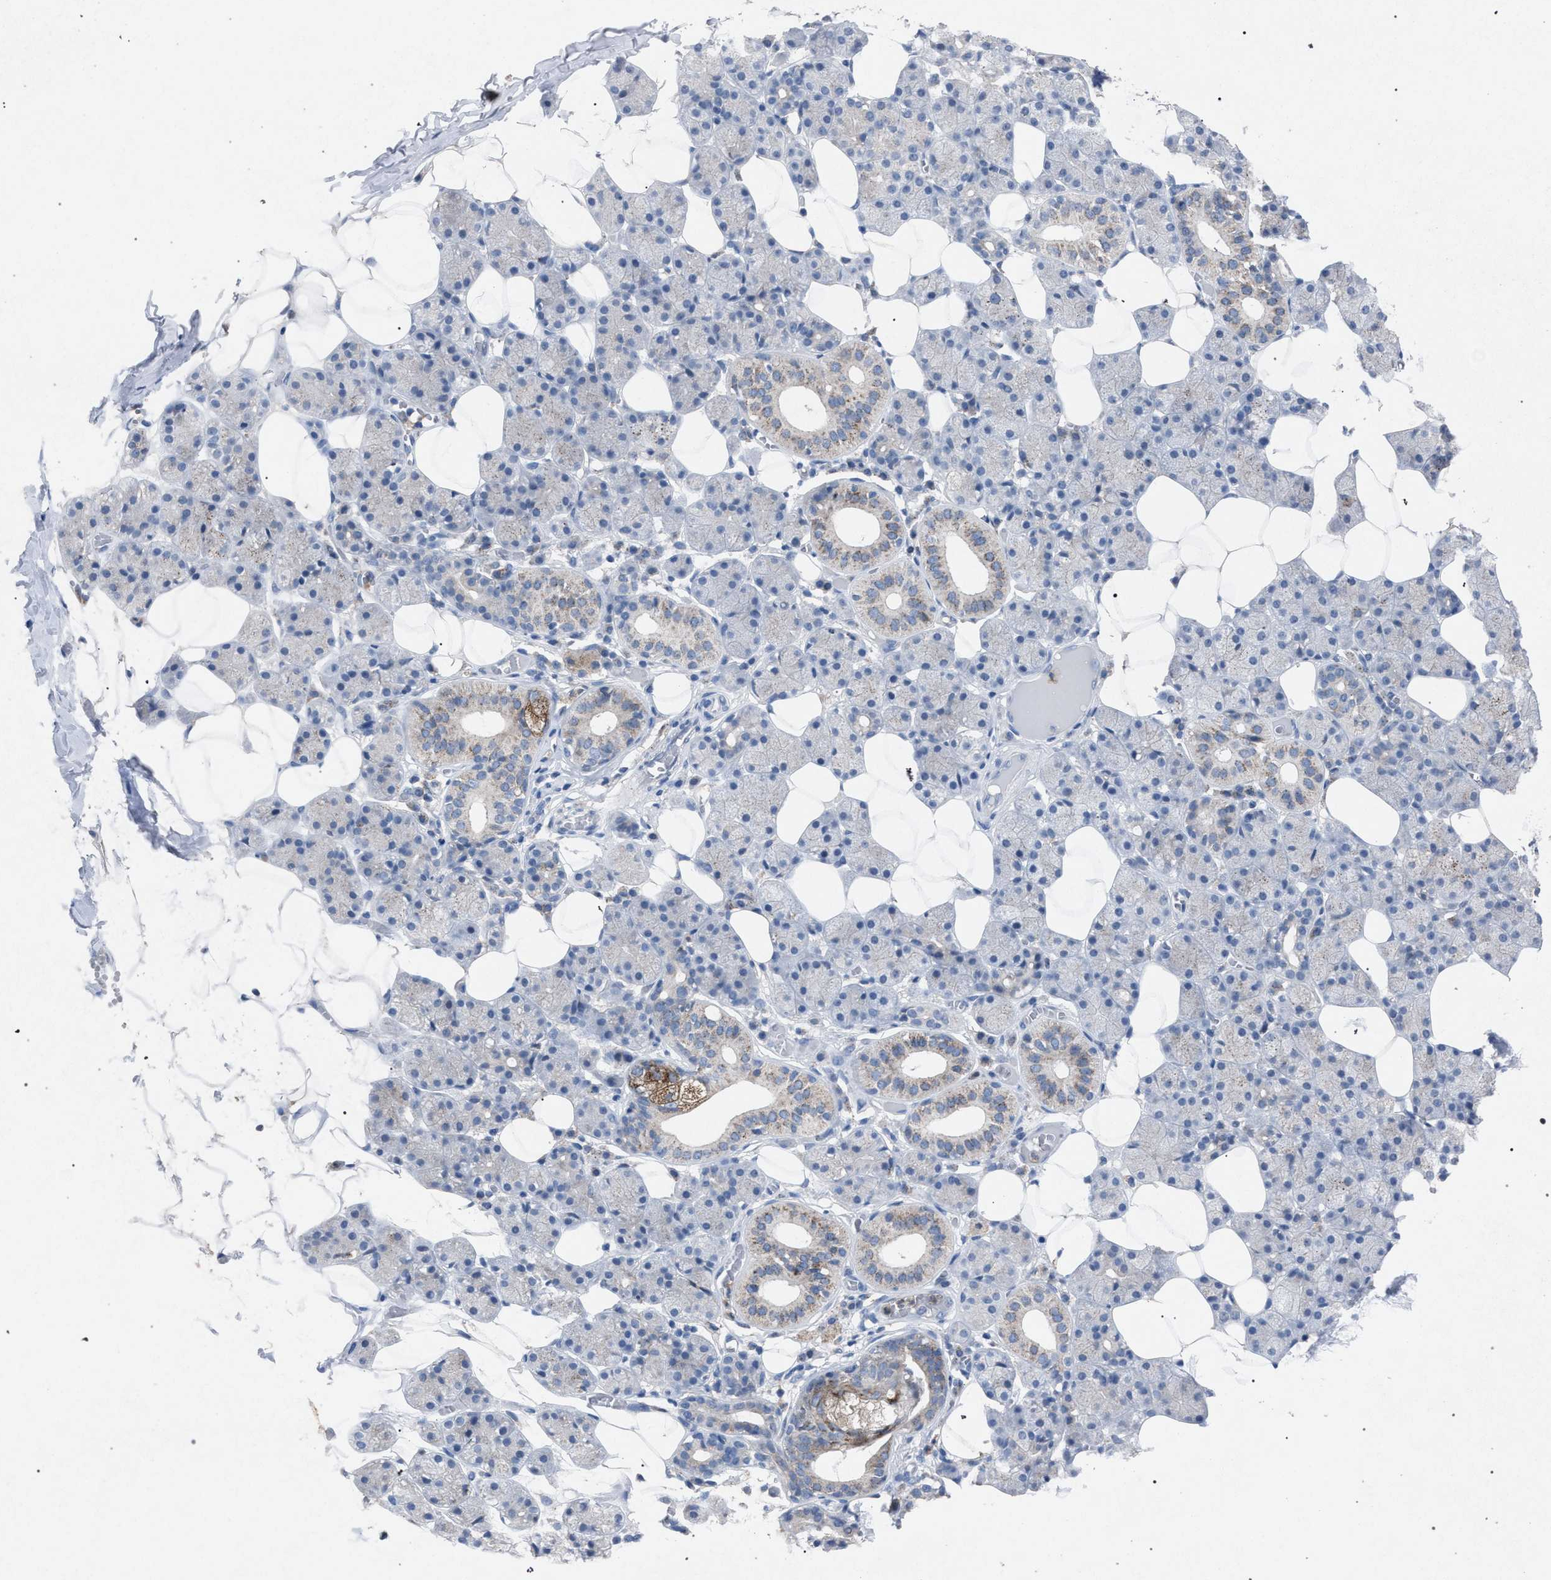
{"staining": {"intensity": "weak", "quantity": "<25%", "location": "cytoplasmic/membranous"}, "tissue": "salivary gland", "cell_type": "Glandular cells", "image_type": "normal", "snomed": [{"axis": "morphology", "description": "Normal tissue, NOS"}, {"axis": "topography", "description": "Salivary gland"}], "caption": "Glandular cells show no significant protein expression in benign salivary gland. (DAB IHC visualized using brightfield microscopy, high magnification).", "gene": "HSD17B4", "patient": {"sex": "female", "age": 33}}